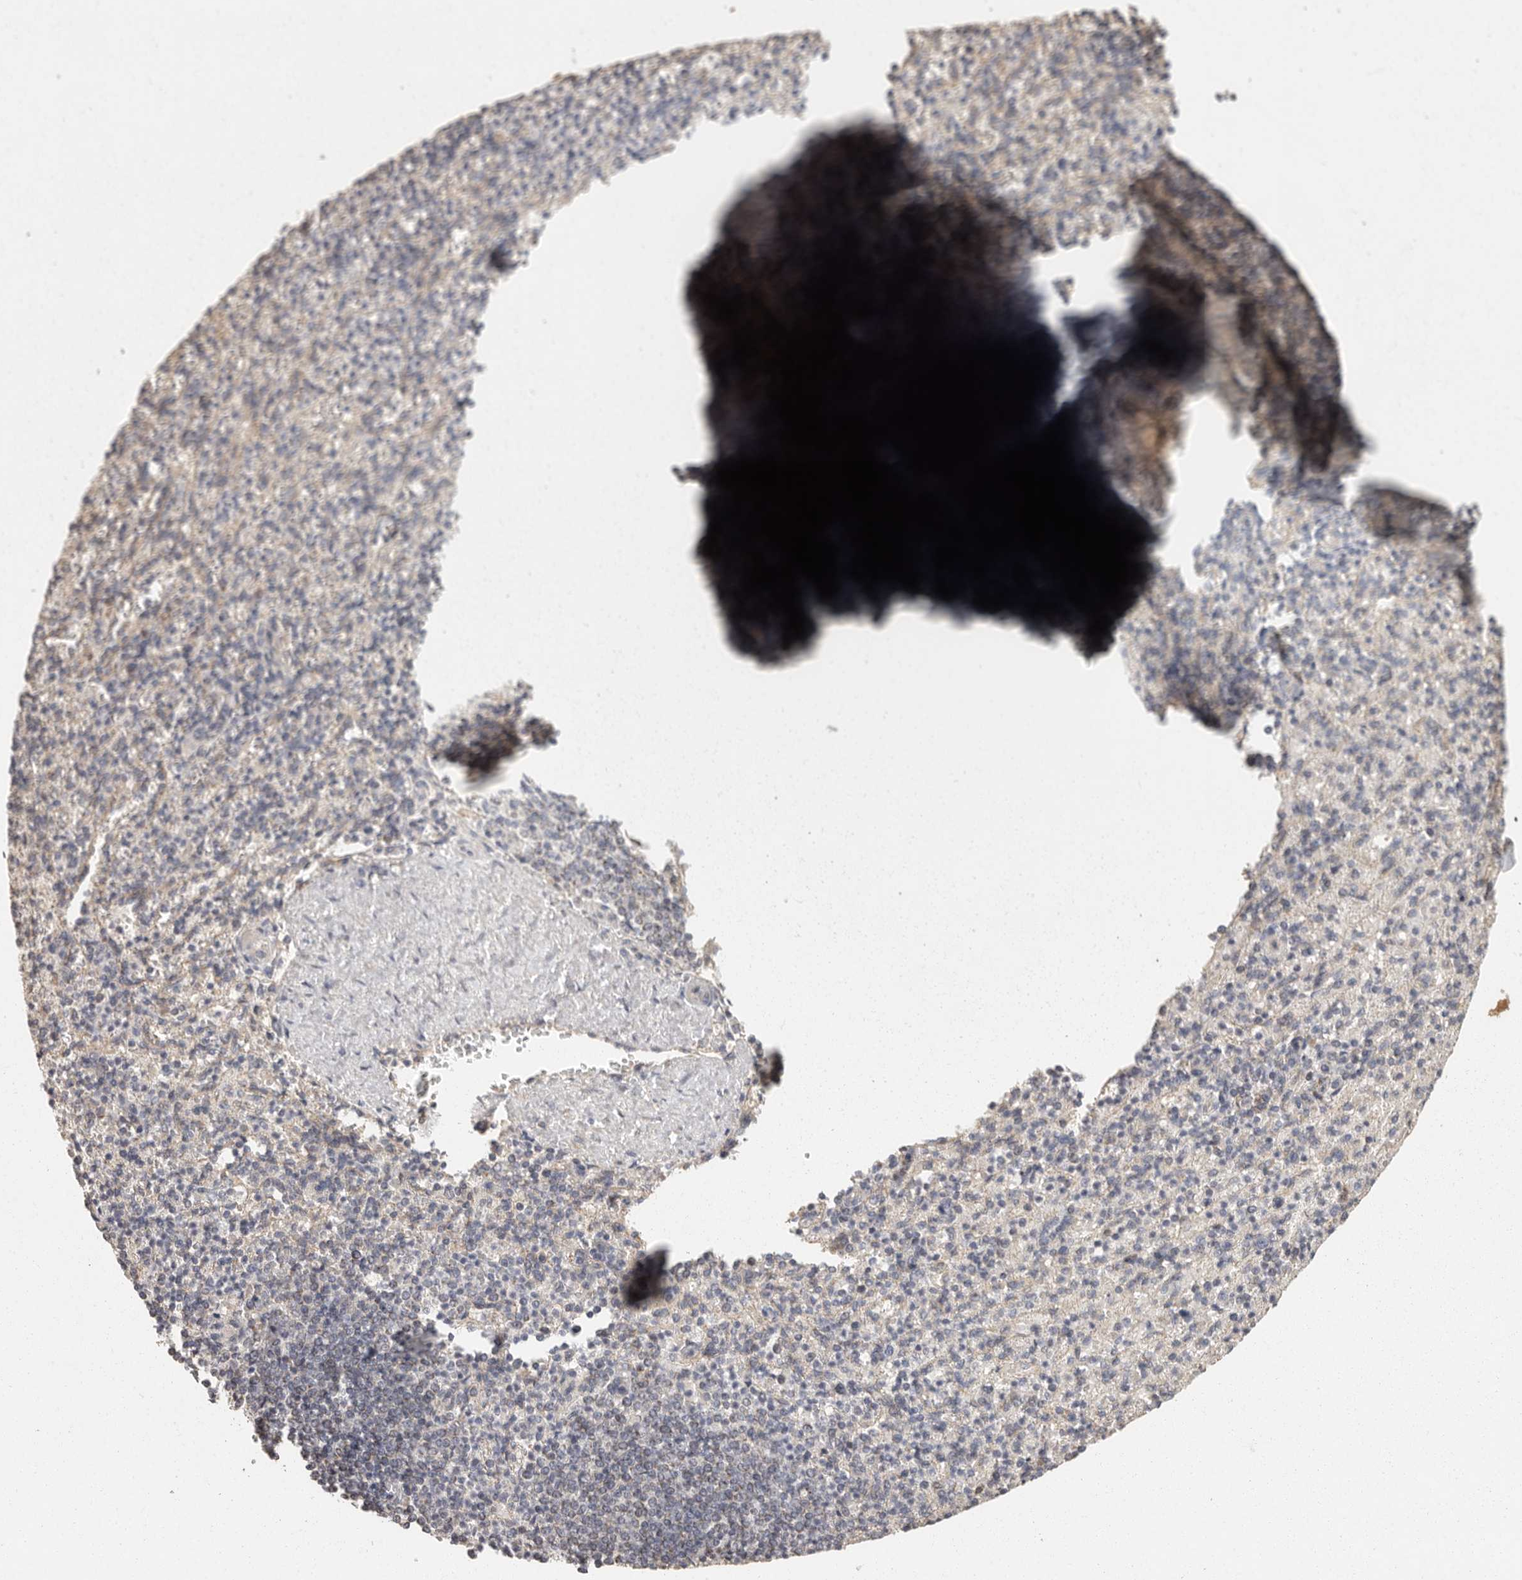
{"staining": {"intensity": "negative", "quantity": "none", "location": "none"}, "tissue": "spleen", "cell_type": "Cells in red pulp", "image_type": "normal", "snomed": [{"axis": "morphology", "description": "Normal tissue, NOS"}, {"axis": "topography", "description": "Spleen"}], "caption": "The image reveals no significant positivity in cells in red pulp of spleen.", "gene": "BAIAP2", "patient": {"sex": "female", "age": 74}}